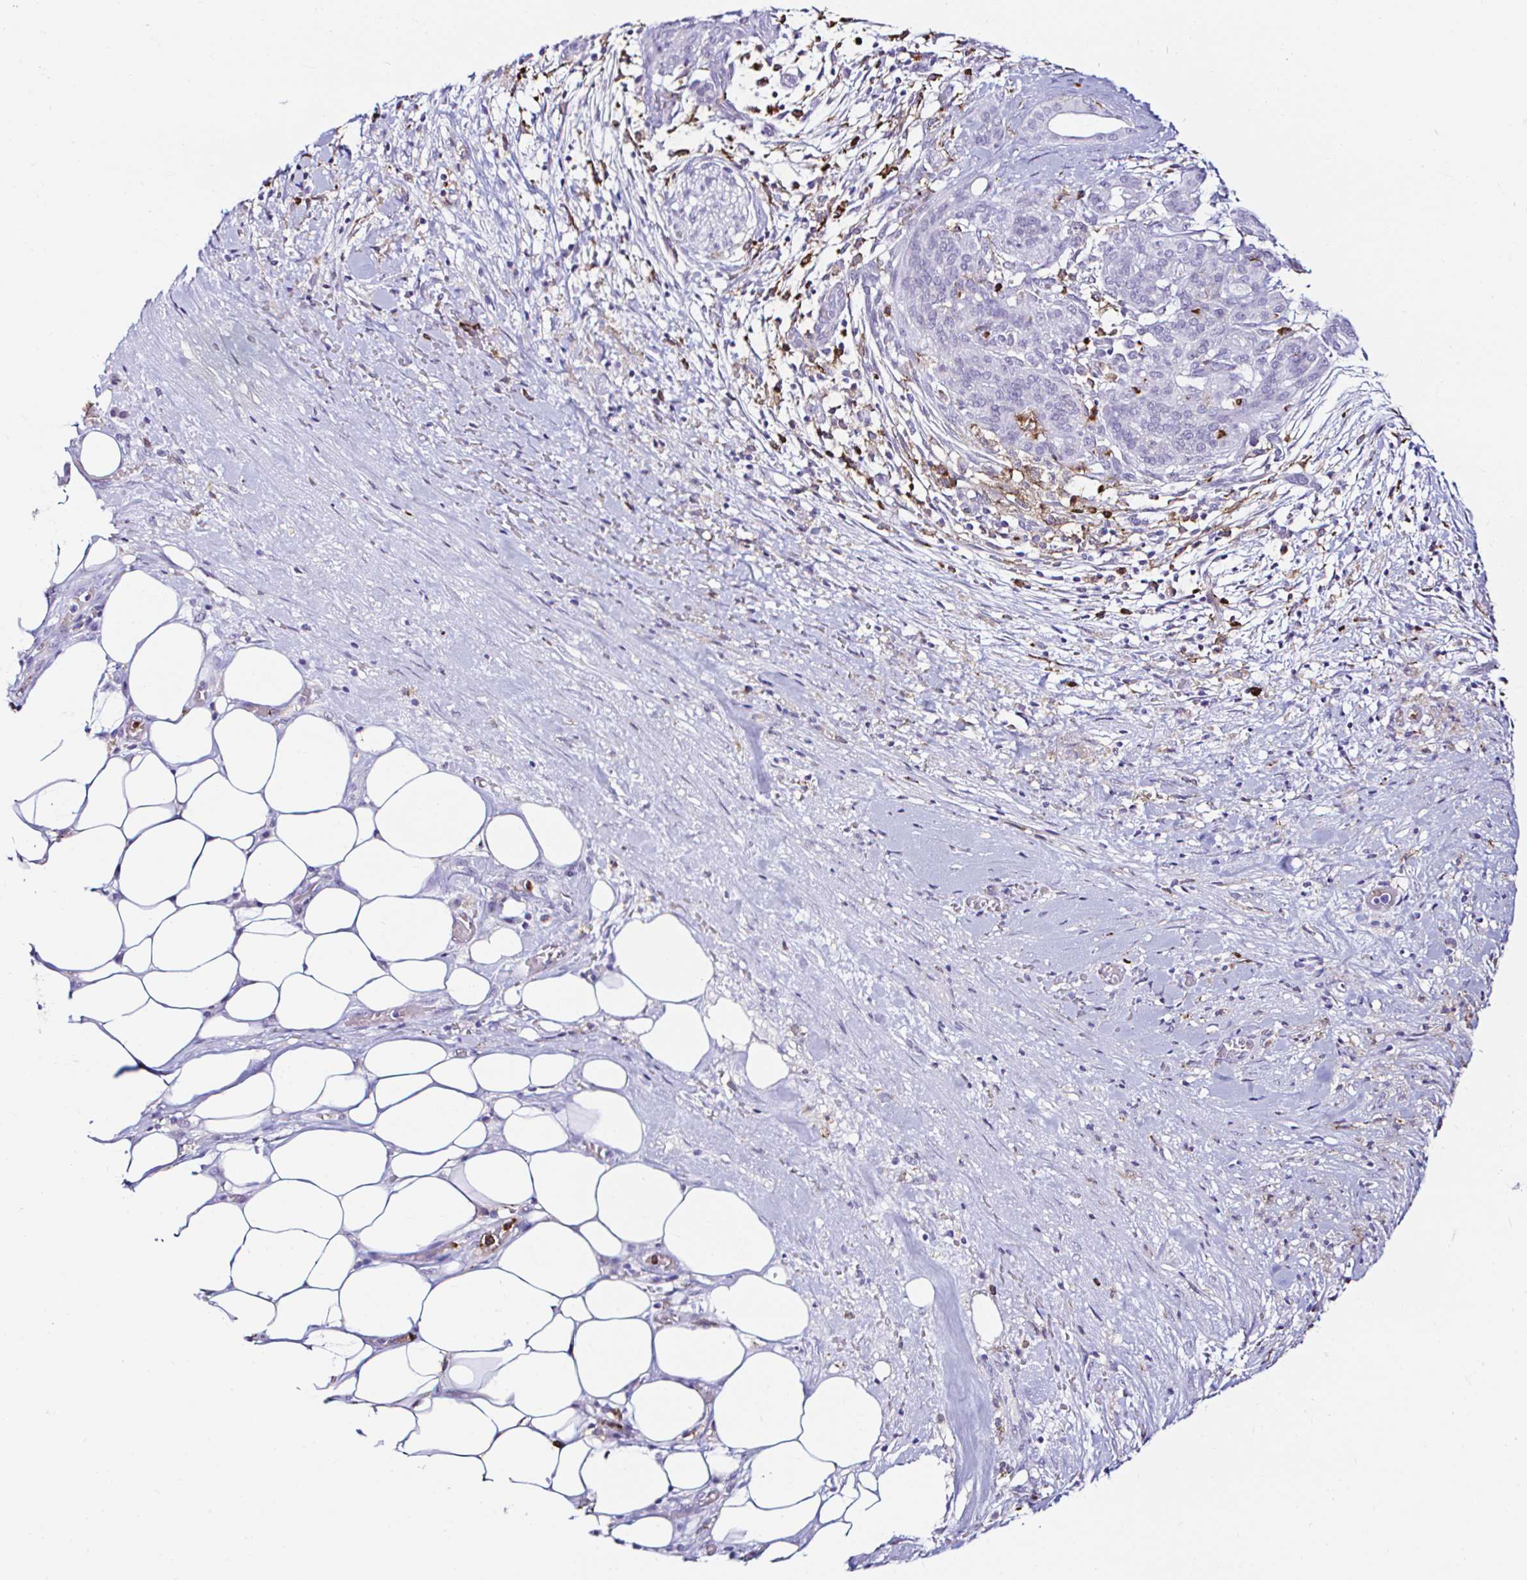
{"staining": {"intensity": "negative", "quantity": "none", "location": "none"}, "tissue": "pancreatic cancer", "cell_type": "Tumor cells", "image_type": "cancer", "snomed": [{"axis": "morphology", "description": "Adenocarcinoma, NOS"}, {"axis": "topography", "description": "Pancreas"}], "caption": "Tumor cells are negative for protein expression in human pancreatic cancer (adenocarcinoma).", "gene": "CYBB", "patient": {"sex": "male", "age": 44}}